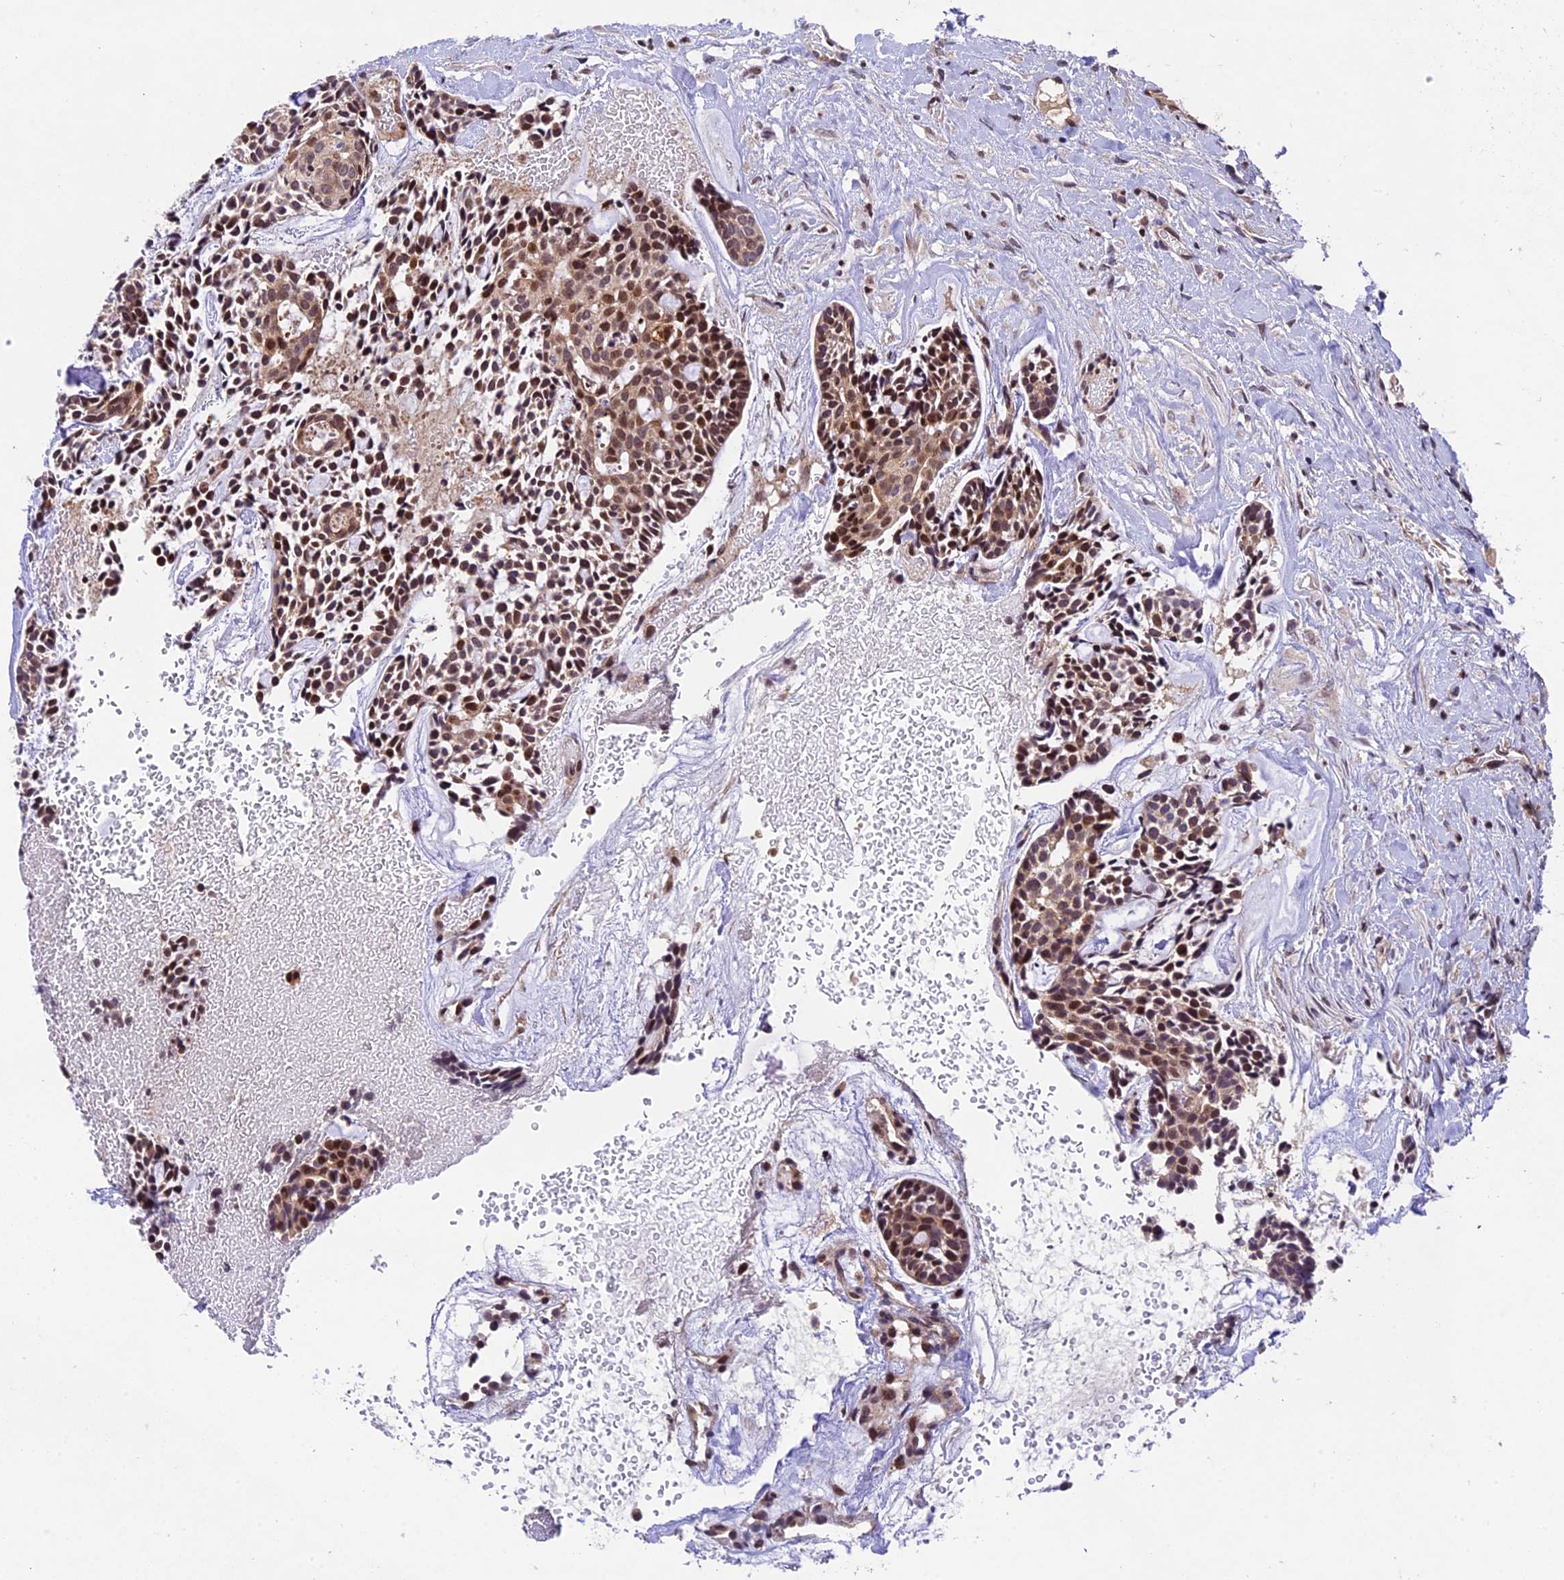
{"staining": {"intensity": "moderate", "quantity": ">75%", "location": "nuclear"}, "tissue": "head and neck cancer", "cell_type": "Tumor cells", "image_type": "cancer", "snomed": [{"axis": "morphology", "description": "Adenocarcinoma, NOS"}, {"axis": "topography", "description": "Subcutis"}, {"axis": "topography", "description": "Head-Neck"}], "caption": "Human head and neck cancer (adenocarcinoma) stained with a protein marker exhibits moderate staining in tumor cells.", "gene": "CCSER1", "patient": {"sex": "female", "age": 73}}